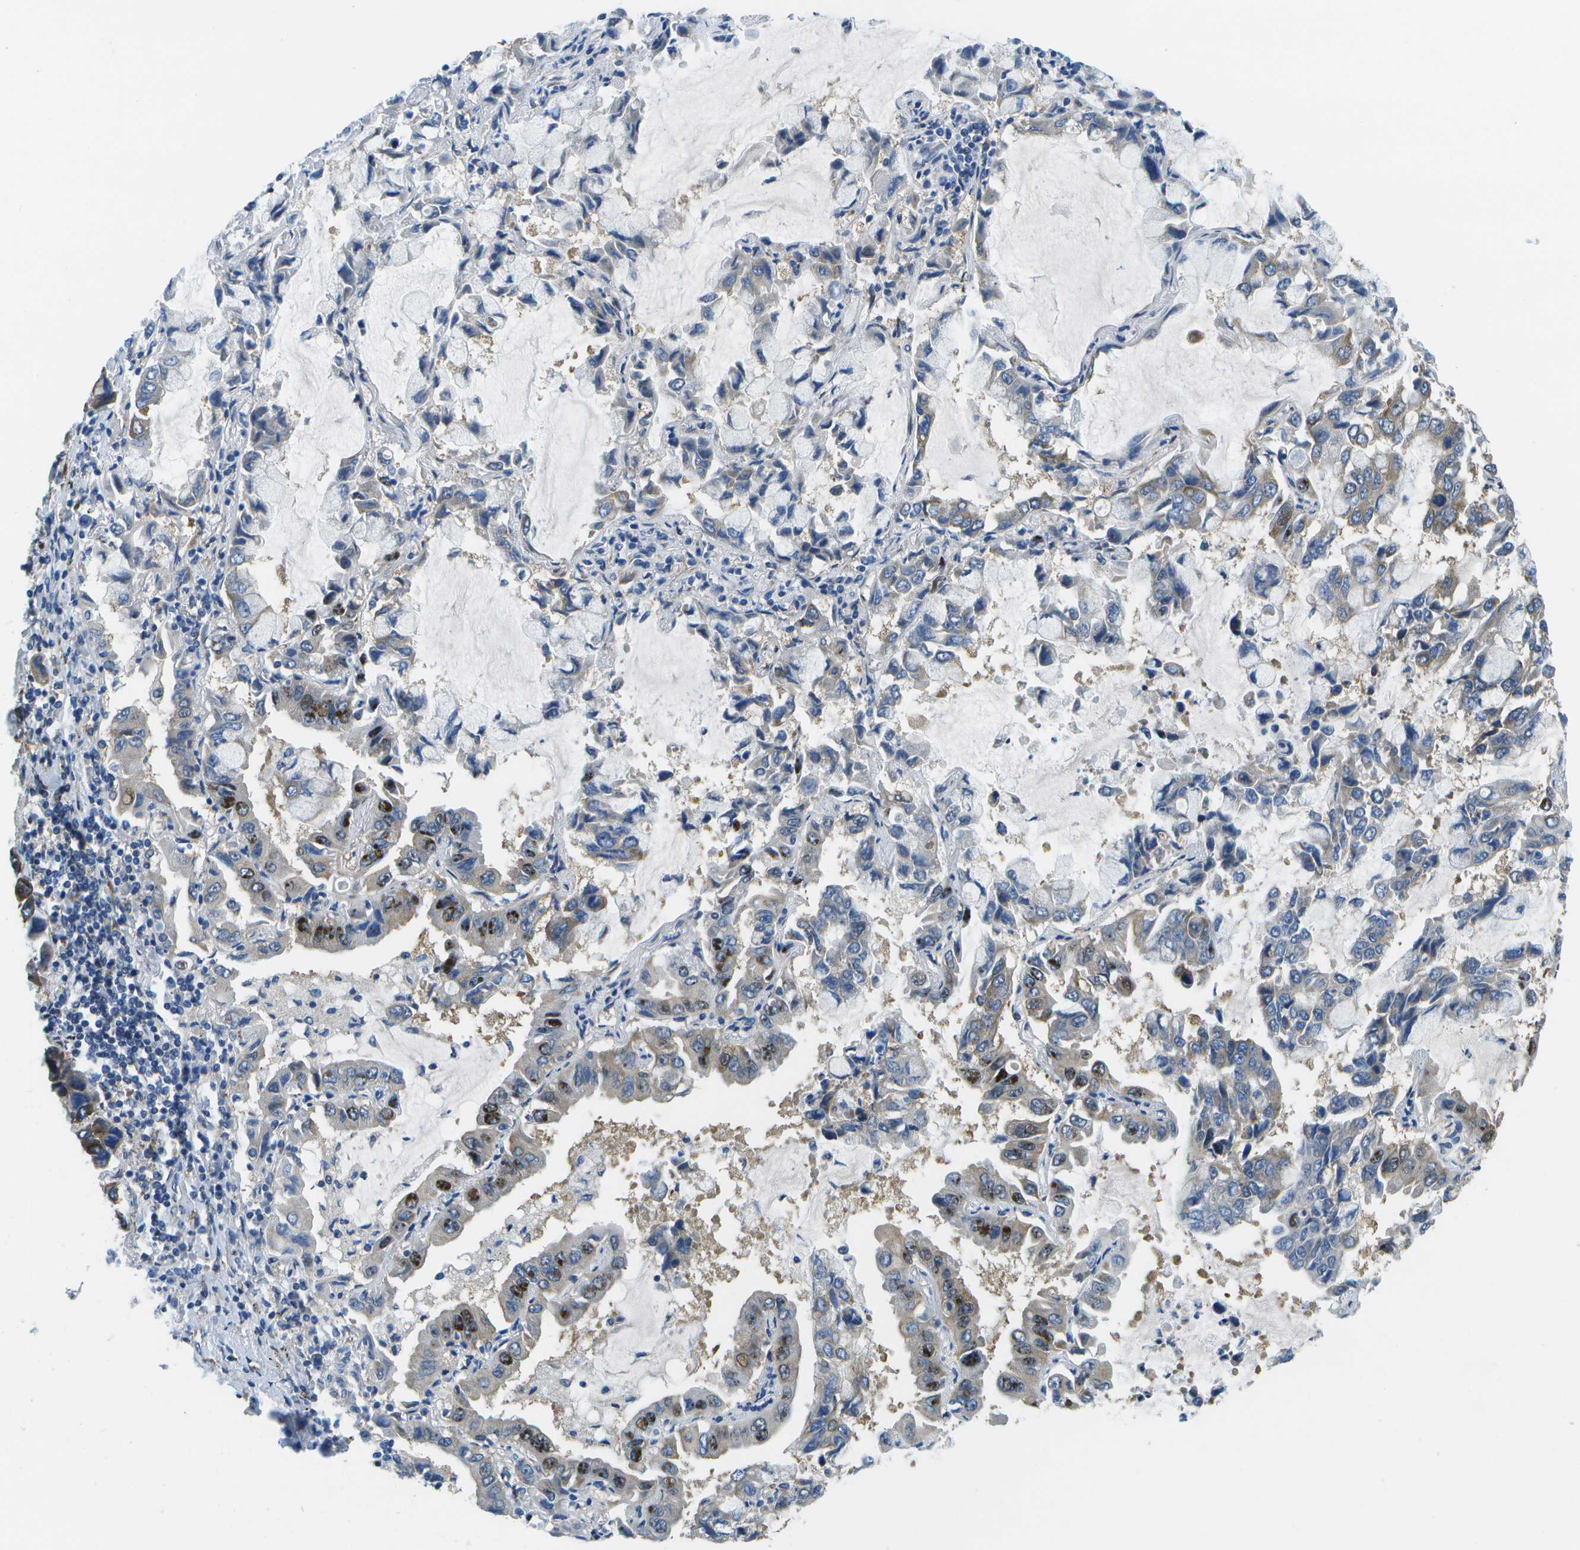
{"staining": {"intensity": "moderate", "quantity": "25%-75%", "location": "cytoplasmic/membranous"}, "tissue": "lung cancer", "cell_type": "Tumor cells", "image_type": "cancer", "snomed": [{"axis": "morphology", "description": "Adenocarcinoma, NOS"}, {"axis": "topography", "description": "Lung"}], "caption": "Brown immunohistochemical staining in lung cancer (adenocarcinoma) shows moderate cytoplasmic/membranous expression in about 25%-75% of tumor cells.", "gene": "P3H1", "patient": {"sex": "male", "age": 64}}